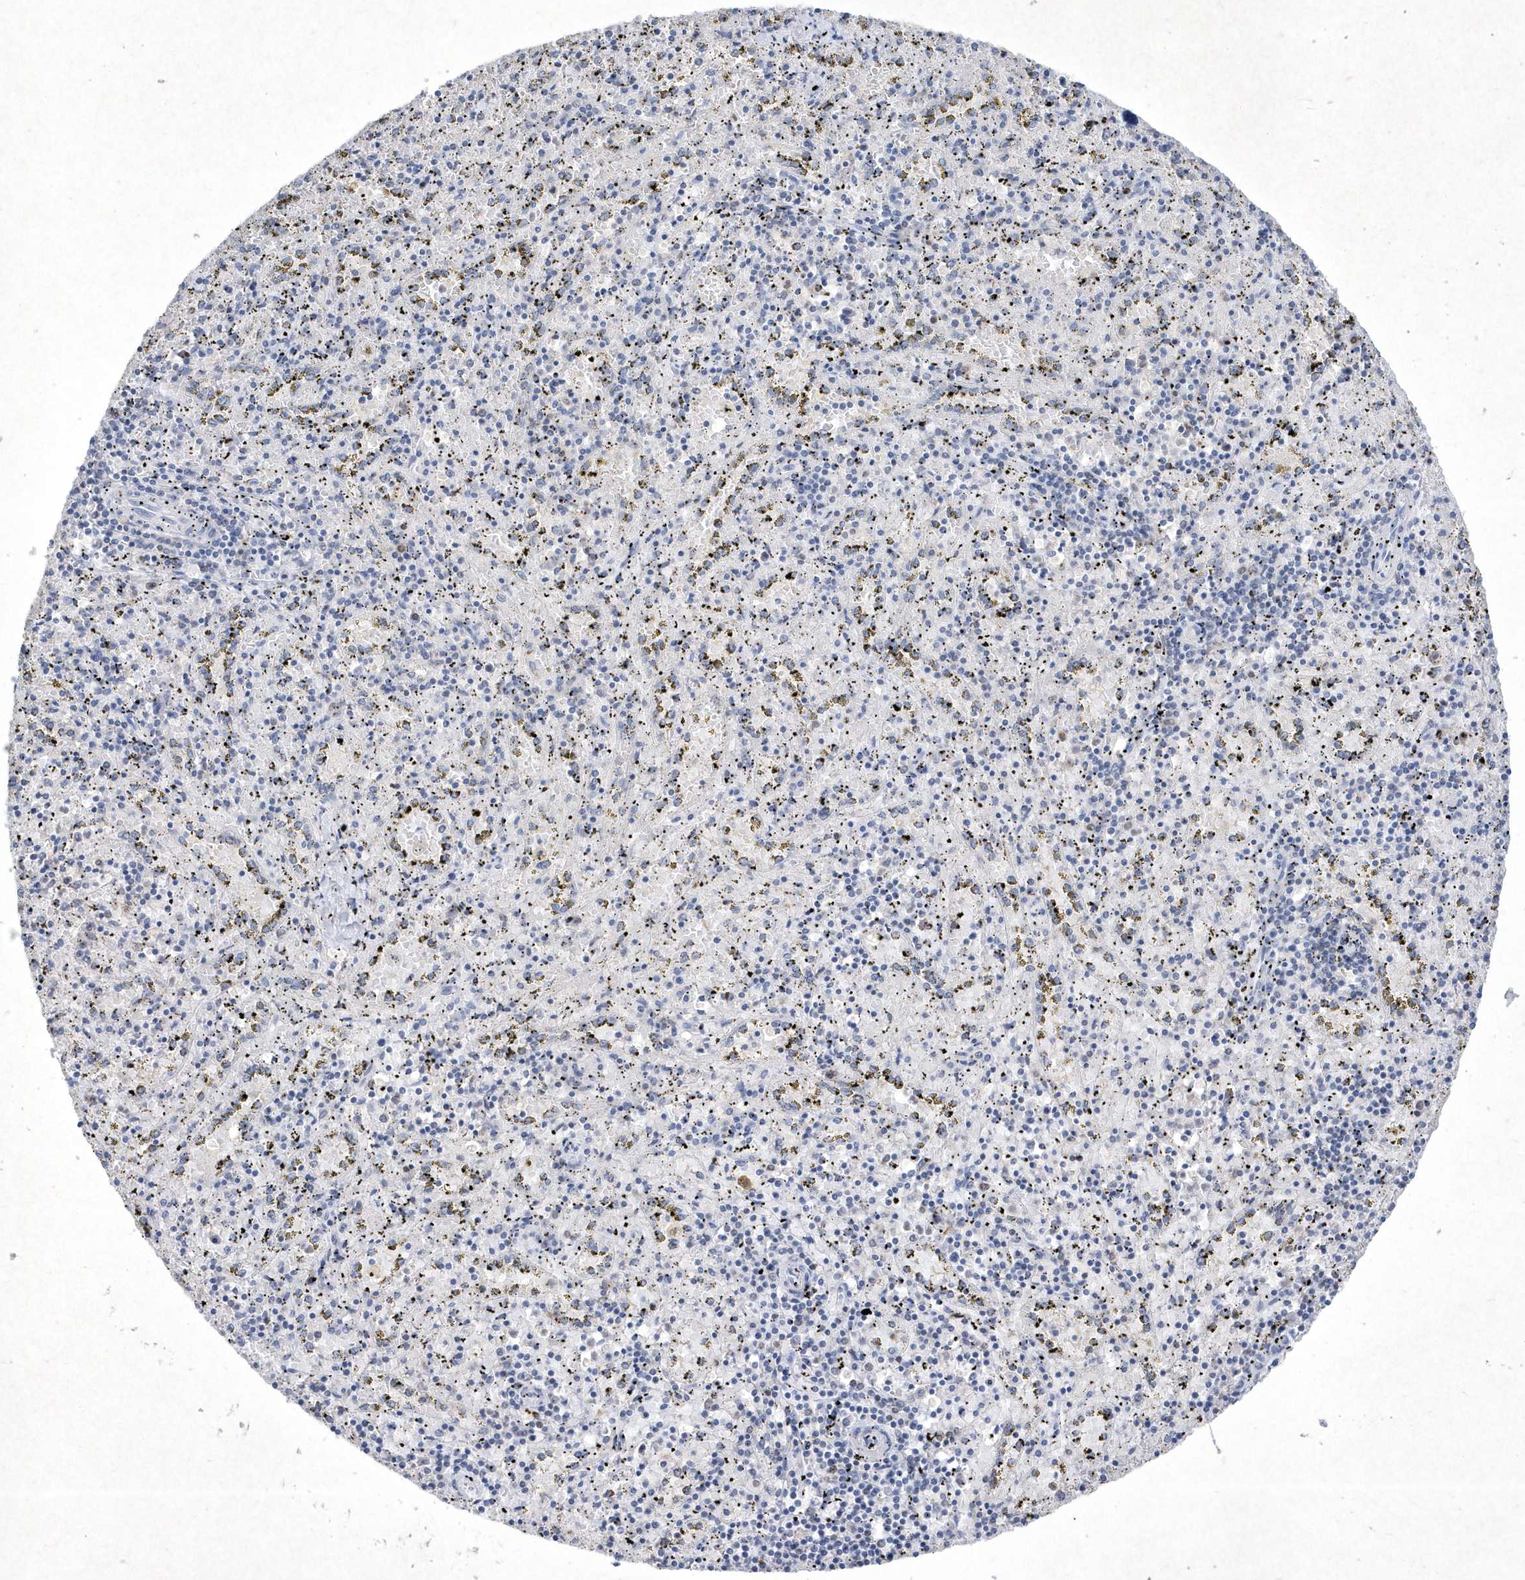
{"staining": {"intensity": "negative", "quantity": "none", "location": "none"}, "tissue": "spleen", "cell_type": "Cells in red pulp", "image_type": "normal", "snomed": [{"axis": "morphology", "description": "Normal tissue, NOS"}, {"axis": "topography", "description": "Spleen"}], "caption": "Image shows no significant protein positivity in cells in red pulp of benign spleen.", "gene": "BHLHA15", "patient": {"sex": "male", "age": 11}}